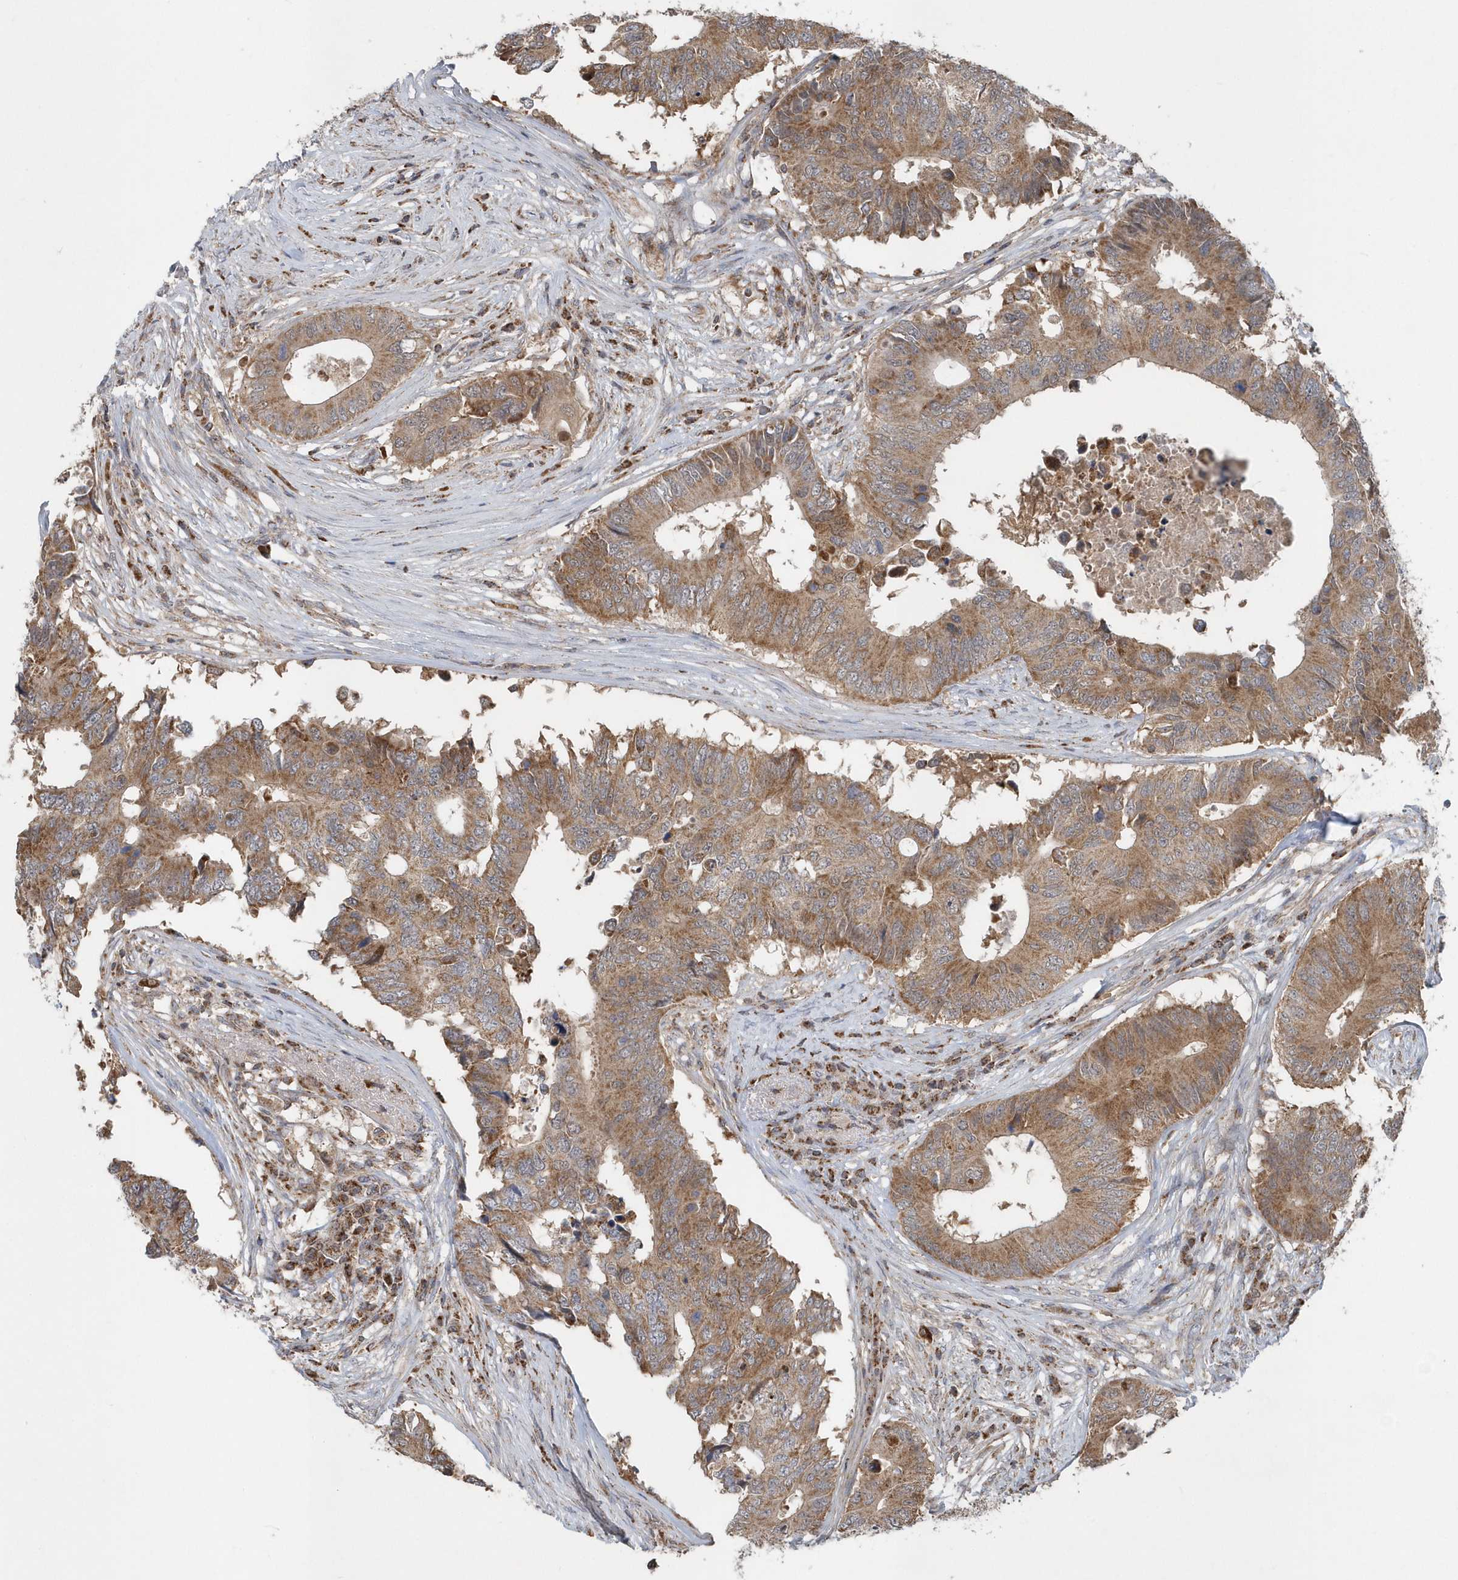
{"staining": {"intensity": "moderate", "quantity": ">75%", "location": "cytoplasmic/membranous"}, "tissue": "colorectal cancer", "cell_type": "Tumor cells", "image_type": "cancer", "snomed": [{"axis": "morphology", "description": "Adenocarcinoma, NOS"}, {"axis": "topography", "description": "Colon"}], "caption": "Tumor cells demonstrate moderate cytoplasmic/membranous expression in about >75% of cells in colorectal cancer. (DAB = brown stain, brightfield microscopy at high magnification).", "gene": "PPP1R7", "patient": {"sex": "male", "age": 71}}